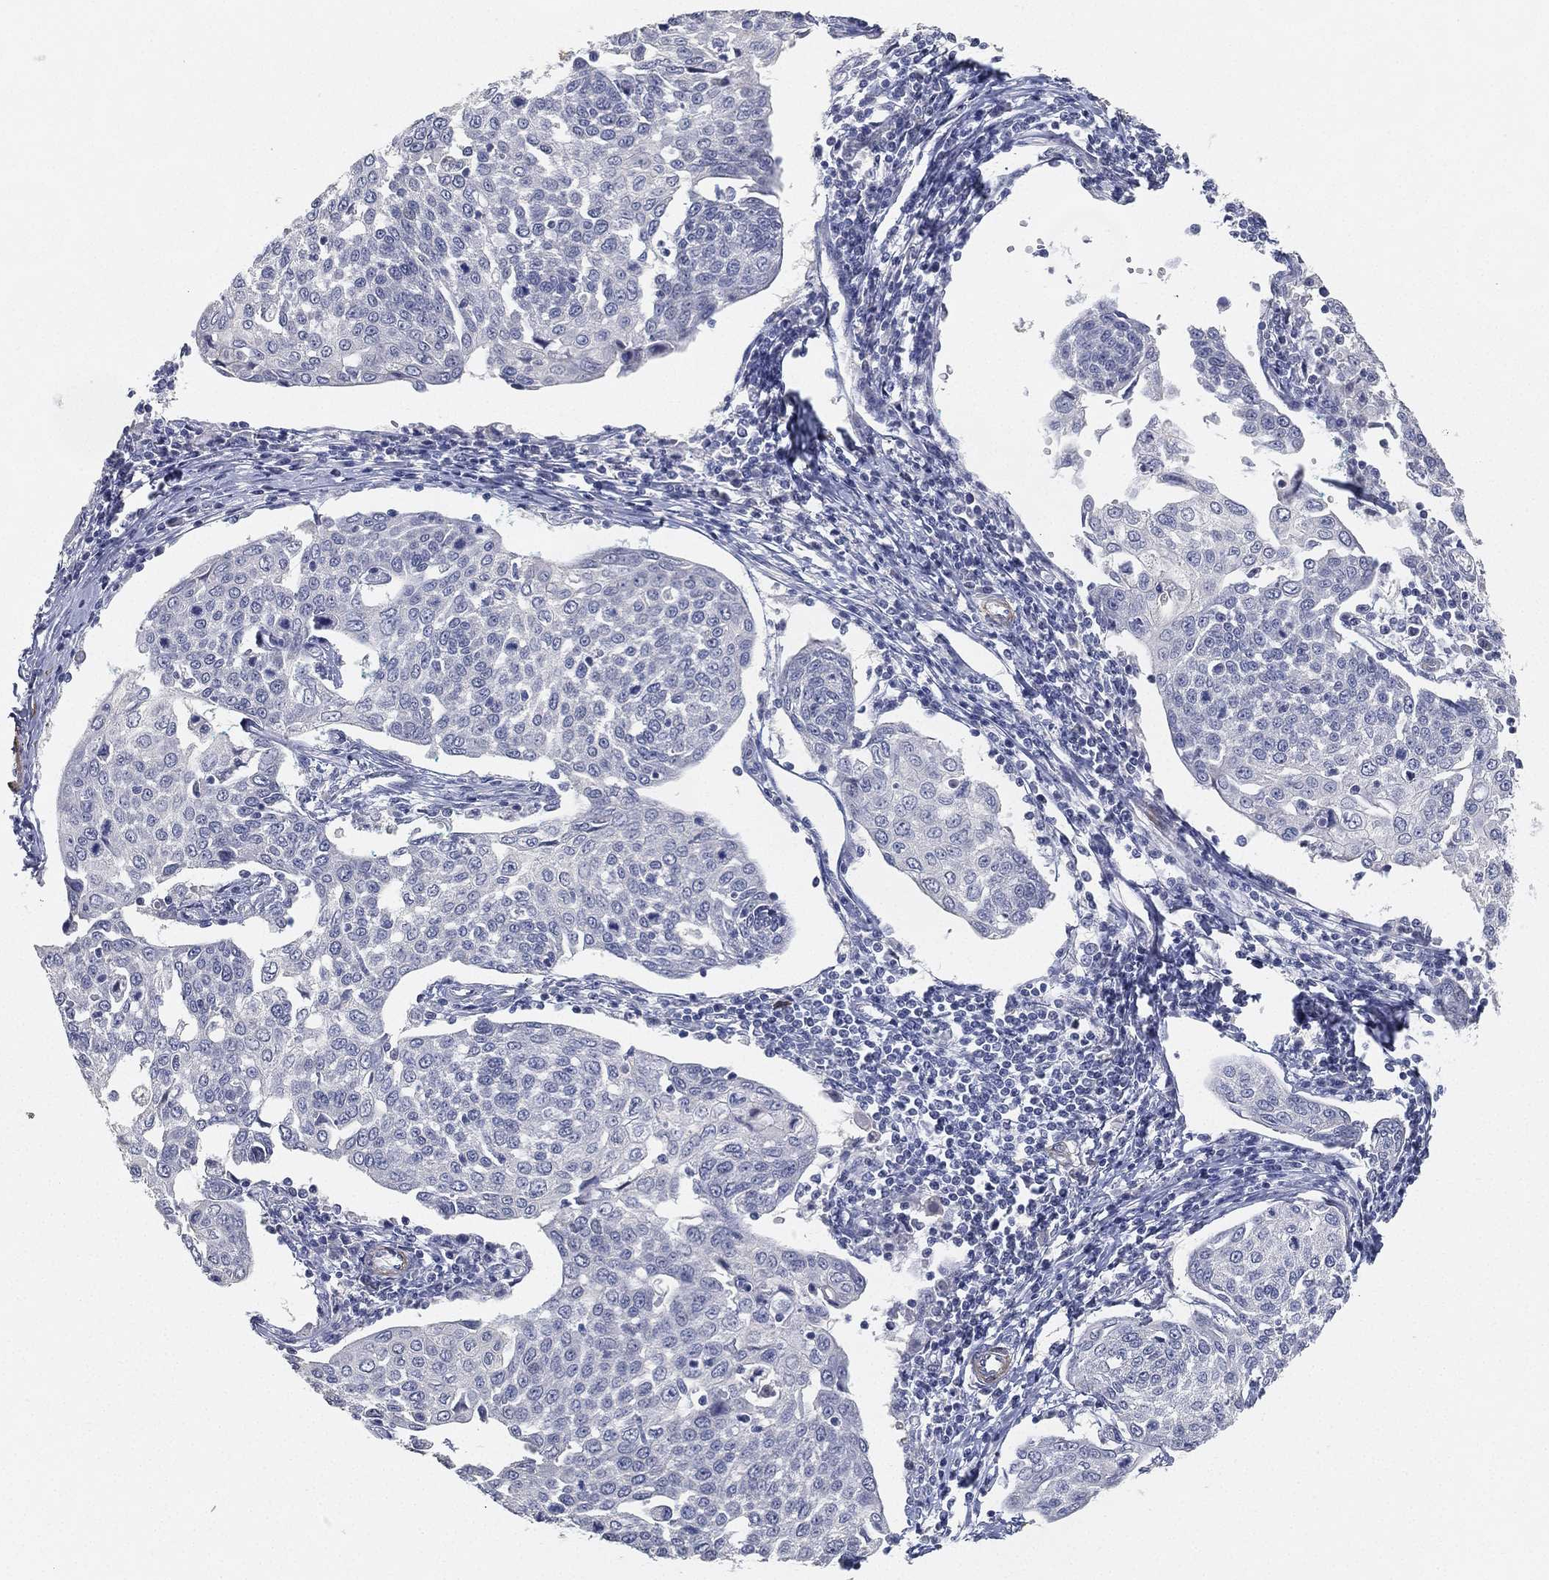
{"staining": {"intensity": "negative", "quantity": "none", "location": "none"}, "tissue": "cervical cancer", "cell_type": "Tumor cells", "image_type": "cancer", "snomed": [{"axis": "morphology", "description": "Squamous cell carcinoma, NOS"}, {"axis": "topography", "description": "Cervix"}], "caption": "Immunohistochemistry histopathology image of neoplastic tissue: human cervical cancer (squamous cell carcinoma) stained with DAB (3,3'-diaminobenzidine) shows no significant protein expression in tumor cells.", "gene": "GPR61", "patient": {"sex": "female", "age": 34}}